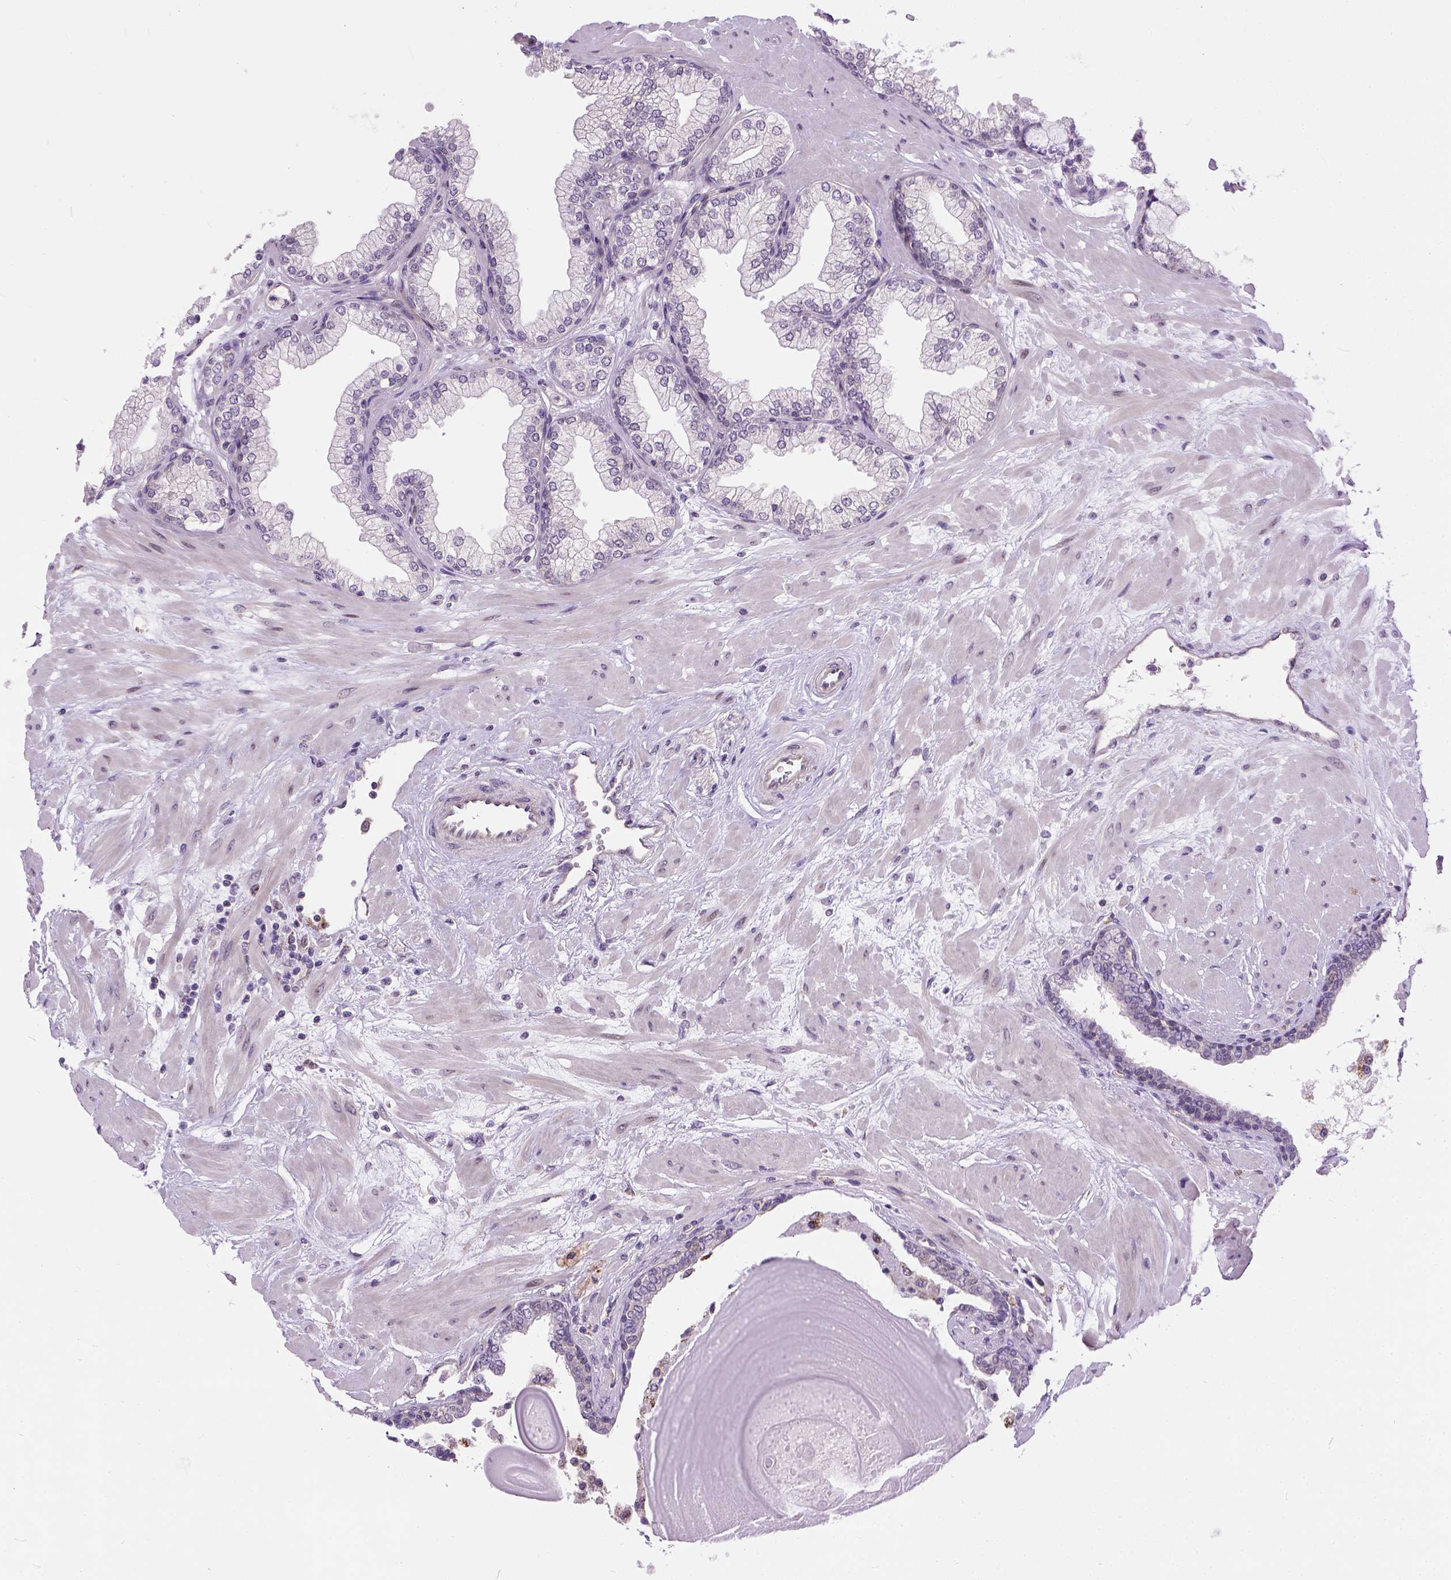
{"staining": {"intensity": "negative", "quantity": "none", "location": "none"}, "tissue": "prostate", "cell_type": "Glandular cells", "image_type": "normal", "snomed": [{"axis": "morphology", "description": "Normal tissue, NOS"}, {"axis": "topography", "description": "Prostate"}, {"axis": "topography", "description": "Peripheral nerve tissue"}], "caption": "An image of prostate stained for a protein reveals no brown staining in glandular cells.", "gene": "KAZN", "patient": {"sex": "male", "age": 61}}